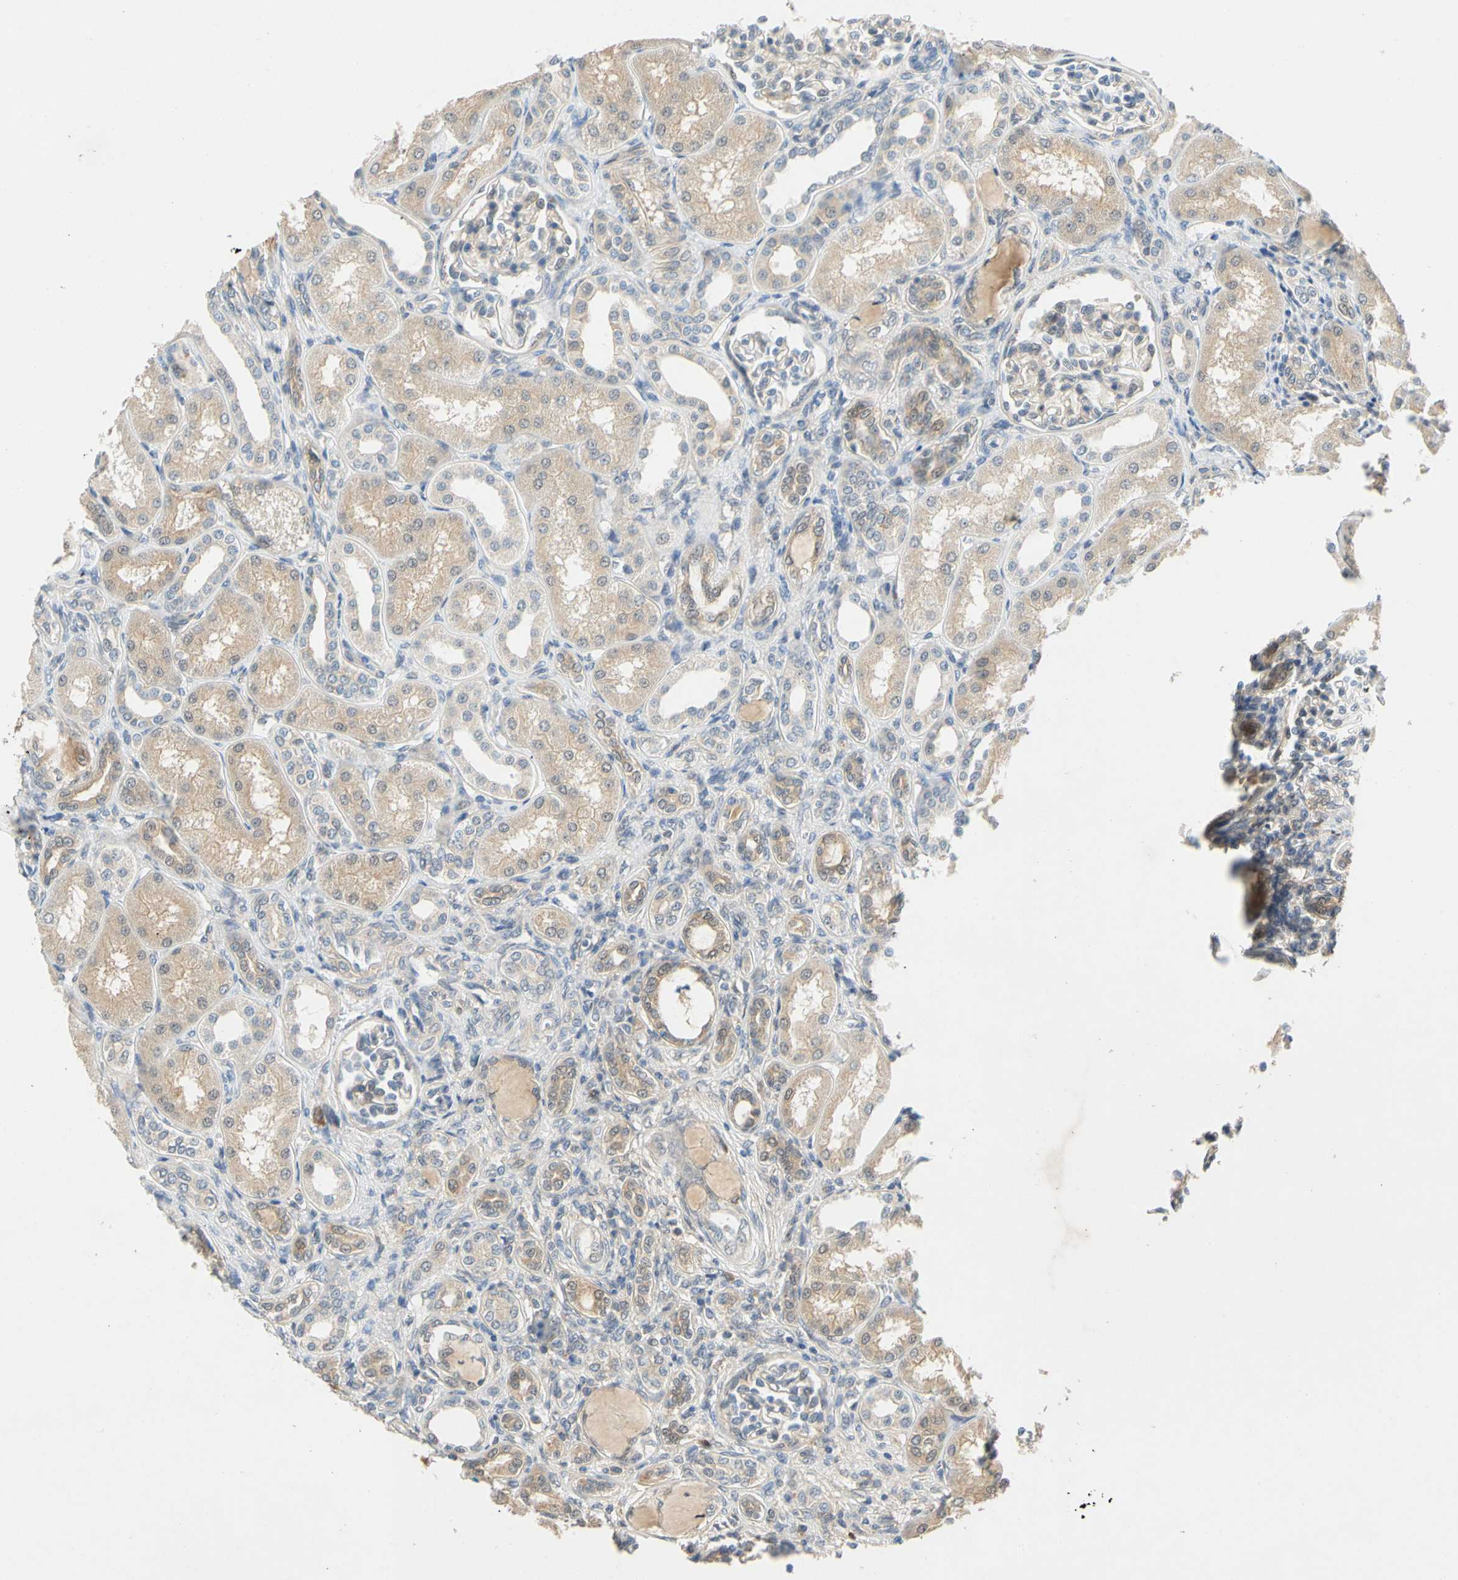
{"staining": {"intensity": "weak", "quantity": ">75%", "location": "cytoplasmic/membranous"}, "tissue": "kidney", "cell_type": "Cells in glomeruli", "image_type": "normal", "snomed": [{"axis": "morphology", "description": "Normal tissue, NOS"}, {"axis": "topography", "description": "Kidney"}], "caption": "High-magnification brightfield microscopy of benign kidney stained with DAB (brown) and counterstained with hematoxylin (blue). cells in glomeruli exhibit weak cytoplasmic/membranous staining is identified in about>75% of cells. (Stains: DAB in brown, nuclei in blue, Microscopy: brightfield microscopy at high magnification).", "gene": "WIPI1", "patient": {"sex": "male", "age": 7}}